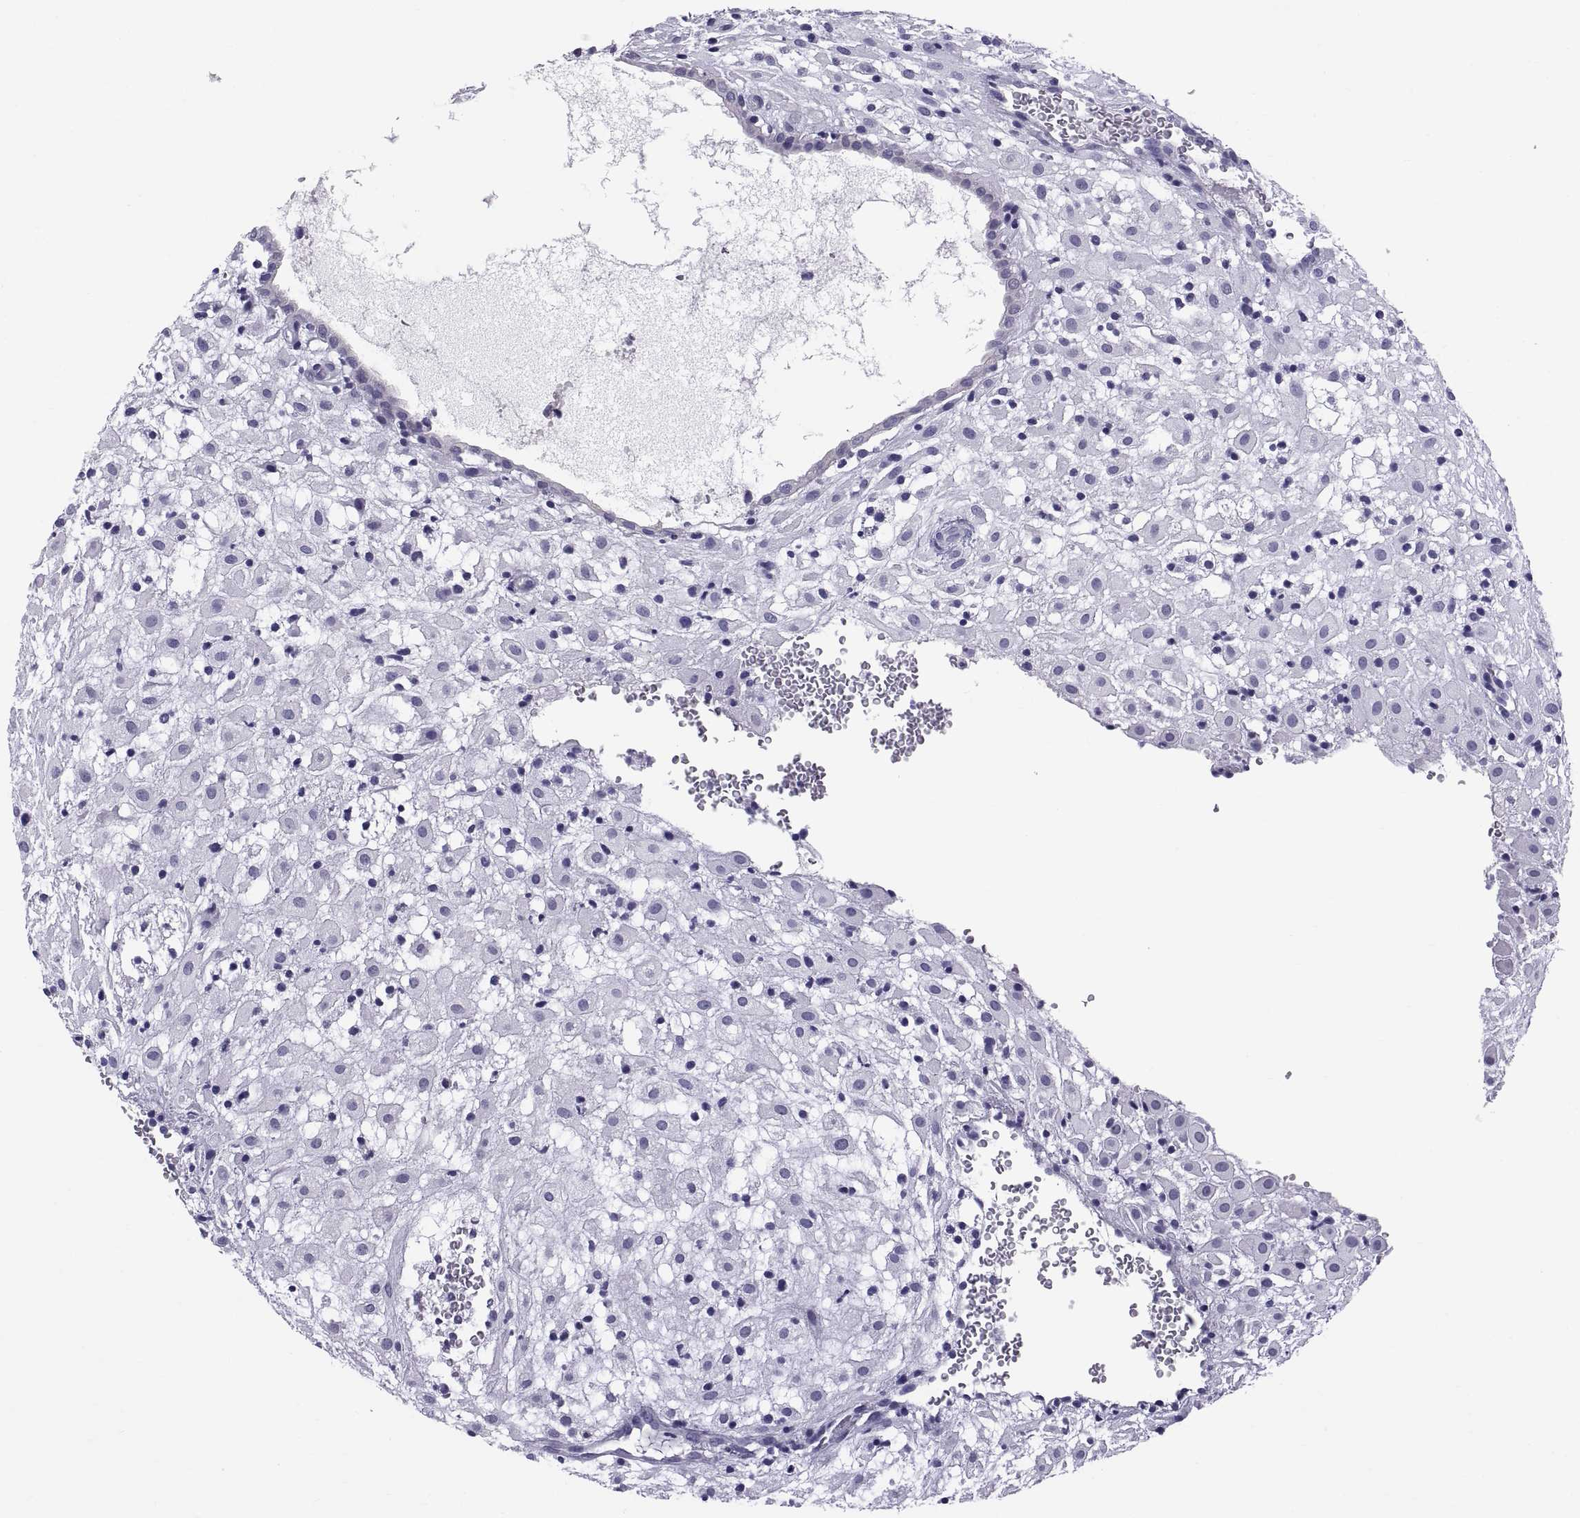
{"staining": {"intensity": "negative", "quantity": "none", "location": "none"}, "tissue": "placenta", "cell_type": "Decidual cells", "image_type": "normal", "snomed": [{"axis": "morphology", "description": "Normal tissue, NOS"}, {"axis": "topography", "description": "Placenta"}], "caption": "This is an immunohistochemistry (IHC) histopathology image of benign human placenta. There is no positivity in decidual cells.", "gene": "RNASE12", "patient": {"sex": "female", "age": 24}}